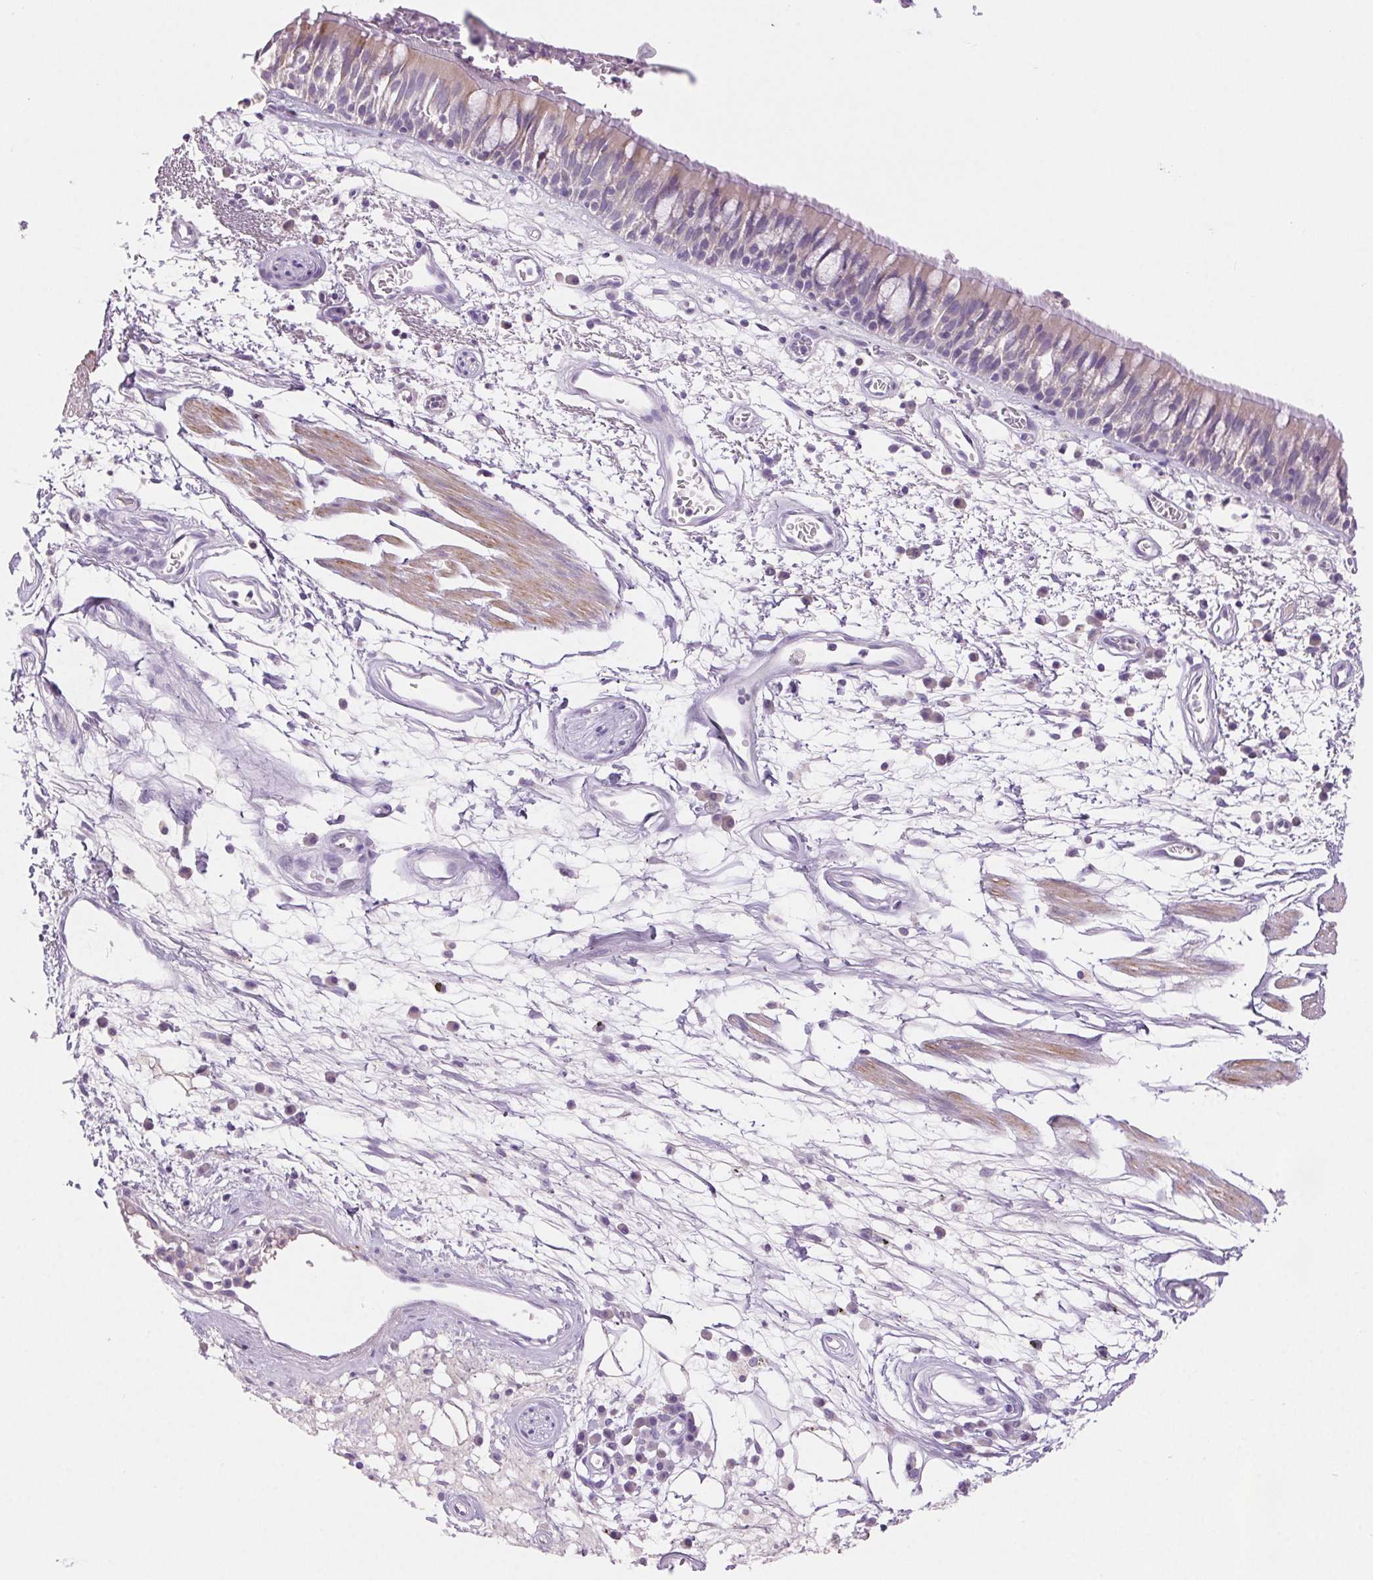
{"staining": {"intensity": "weak", "quantity": ">75%", "location": "cytoplasmic/membranous"}, "tissue": "bronchus", "cell_type": "Respiratory epithelial cells", "image_type": "normal", "snomed": [{"axis": "morphology", "description": "Normal tissue, NOS"}, {"axis": "morphology", "description": "Squamous cell carcinoma, NOS"}, {"axis": "topography", "description": "Cartilage tissue"}, {"axis": "topography", "description": "Bronchus"}, {"axis": "topography", "description": "Lung"}], "caption": "Protein expression analysis of unremarkable bronchus shows weak cytoplasmic/membranous staining in about >75% of respiratory epithelial cells. The staining was performed using DAB, with brown indicating positive protein expression. Nuclei are stained blue with hematoxylin.", "gene": "ARHGAP11B", "patient": {"sex": "male", "age": 66}}